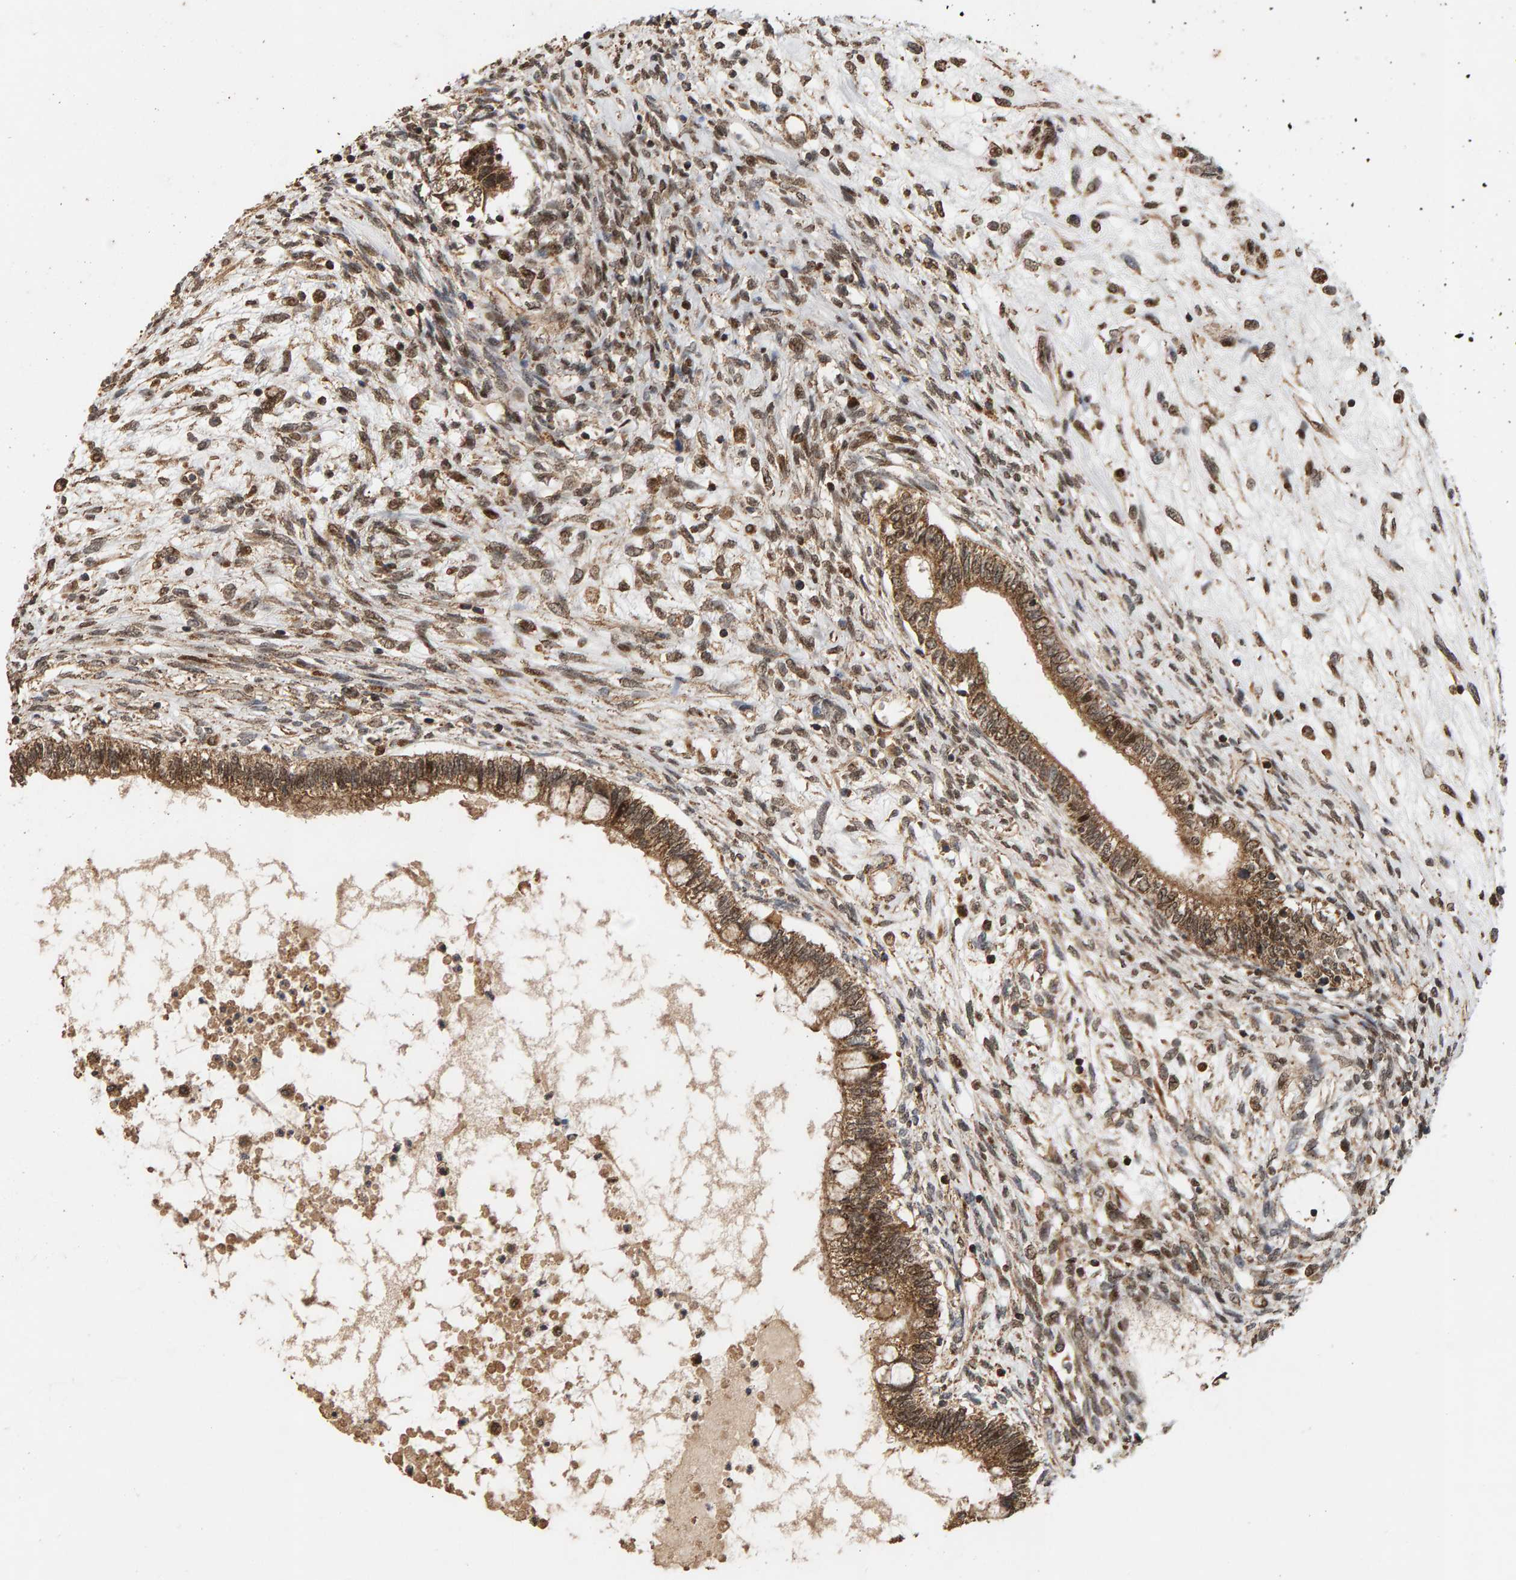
{"staining": {"intensity": "moderate", "quantity": ">75%", "location": "cytoplasmic/membranous,nuclear"}, "tissue": "testis cancer", "cell_type": "Tumor cells", "image_type": "cancer", "snomed": [{"axis": "morphology", "description": "Seminoma, NOS"}, {"axis": "topography", "description": "Testis"}], "caption": "Immunohistochemical staining of testis cancer exhibits moderate cytoplasmic/membranous and nuclear protein staining in approximately >75% of tumor cells.", "gene": "GSTK1", "patient": {"sex": "male", "age": 28}}